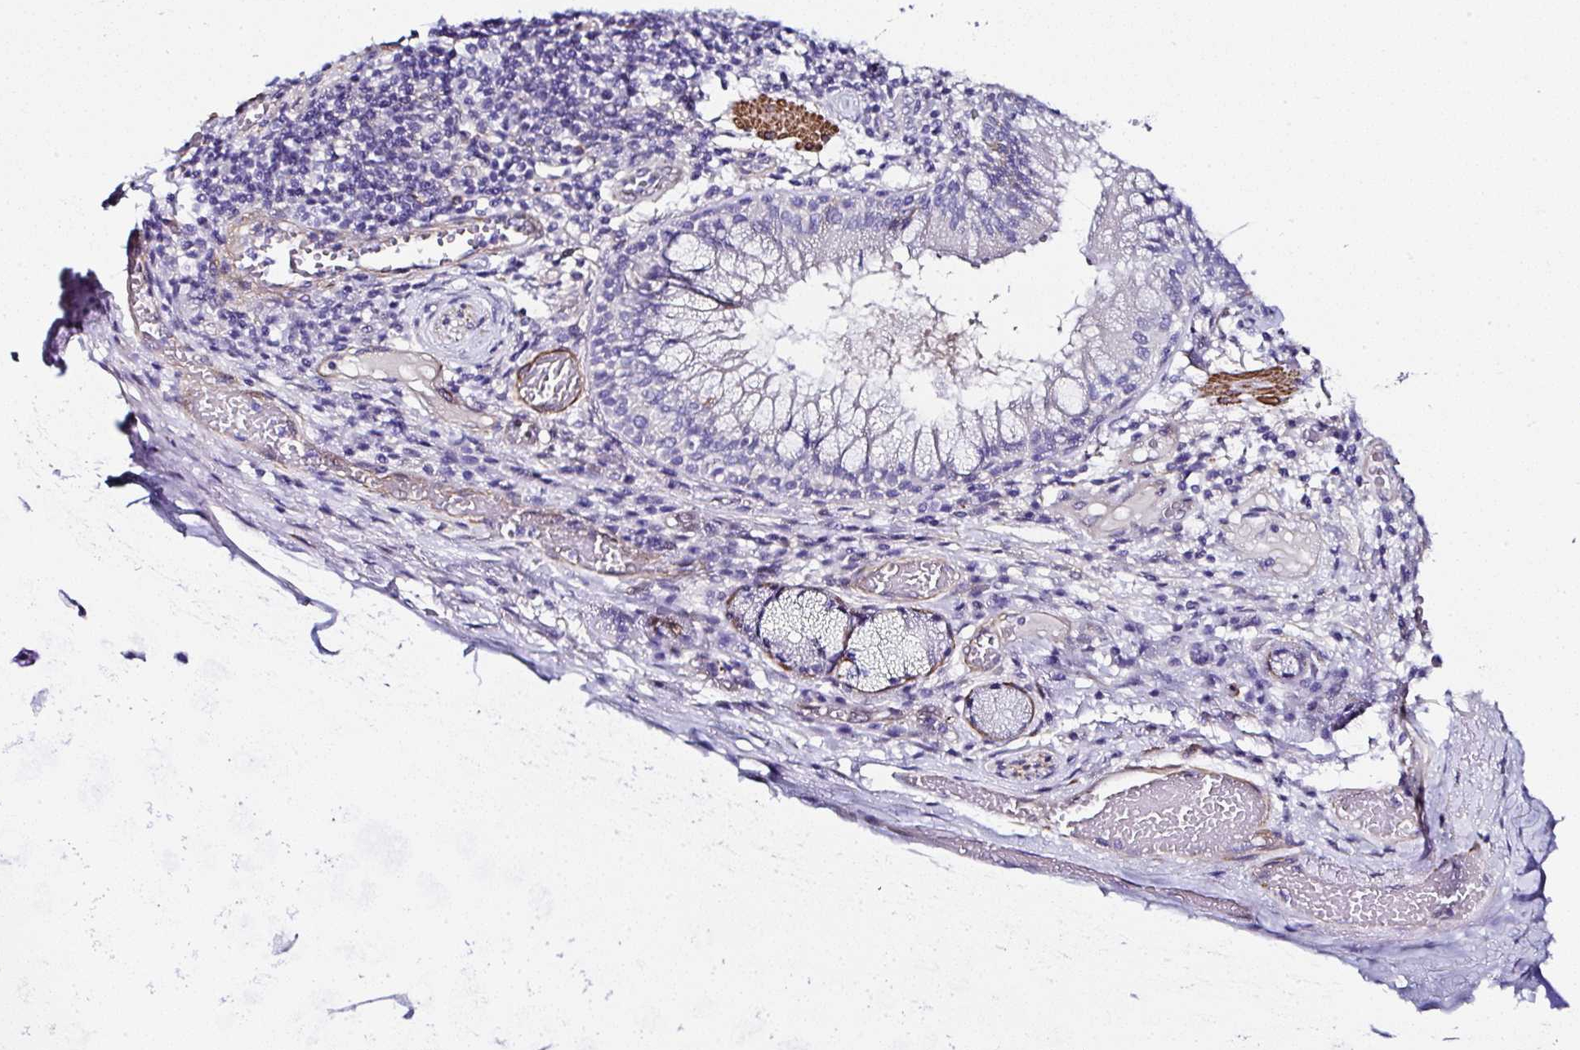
{"staining": {"intensity": "negative", "quantity": "none", "location": "none"}, "tissue": "adipose tissue", "cell_type": "Adipocytes", "image_type": "normal", "snomed": [{"axis": "morphology", "description": "Normal tissue, NOS"}, {"axis": "topography", "description": "Cartilage tissue"}, {"axis": "topography", "description": "Bronchus"}], "caption": "Protein analysis of benign adipose tissue displays no significant positivity in adipocytes.", "gene": "PPFIA4", "patient": {"sex": "male", "age": 56}}